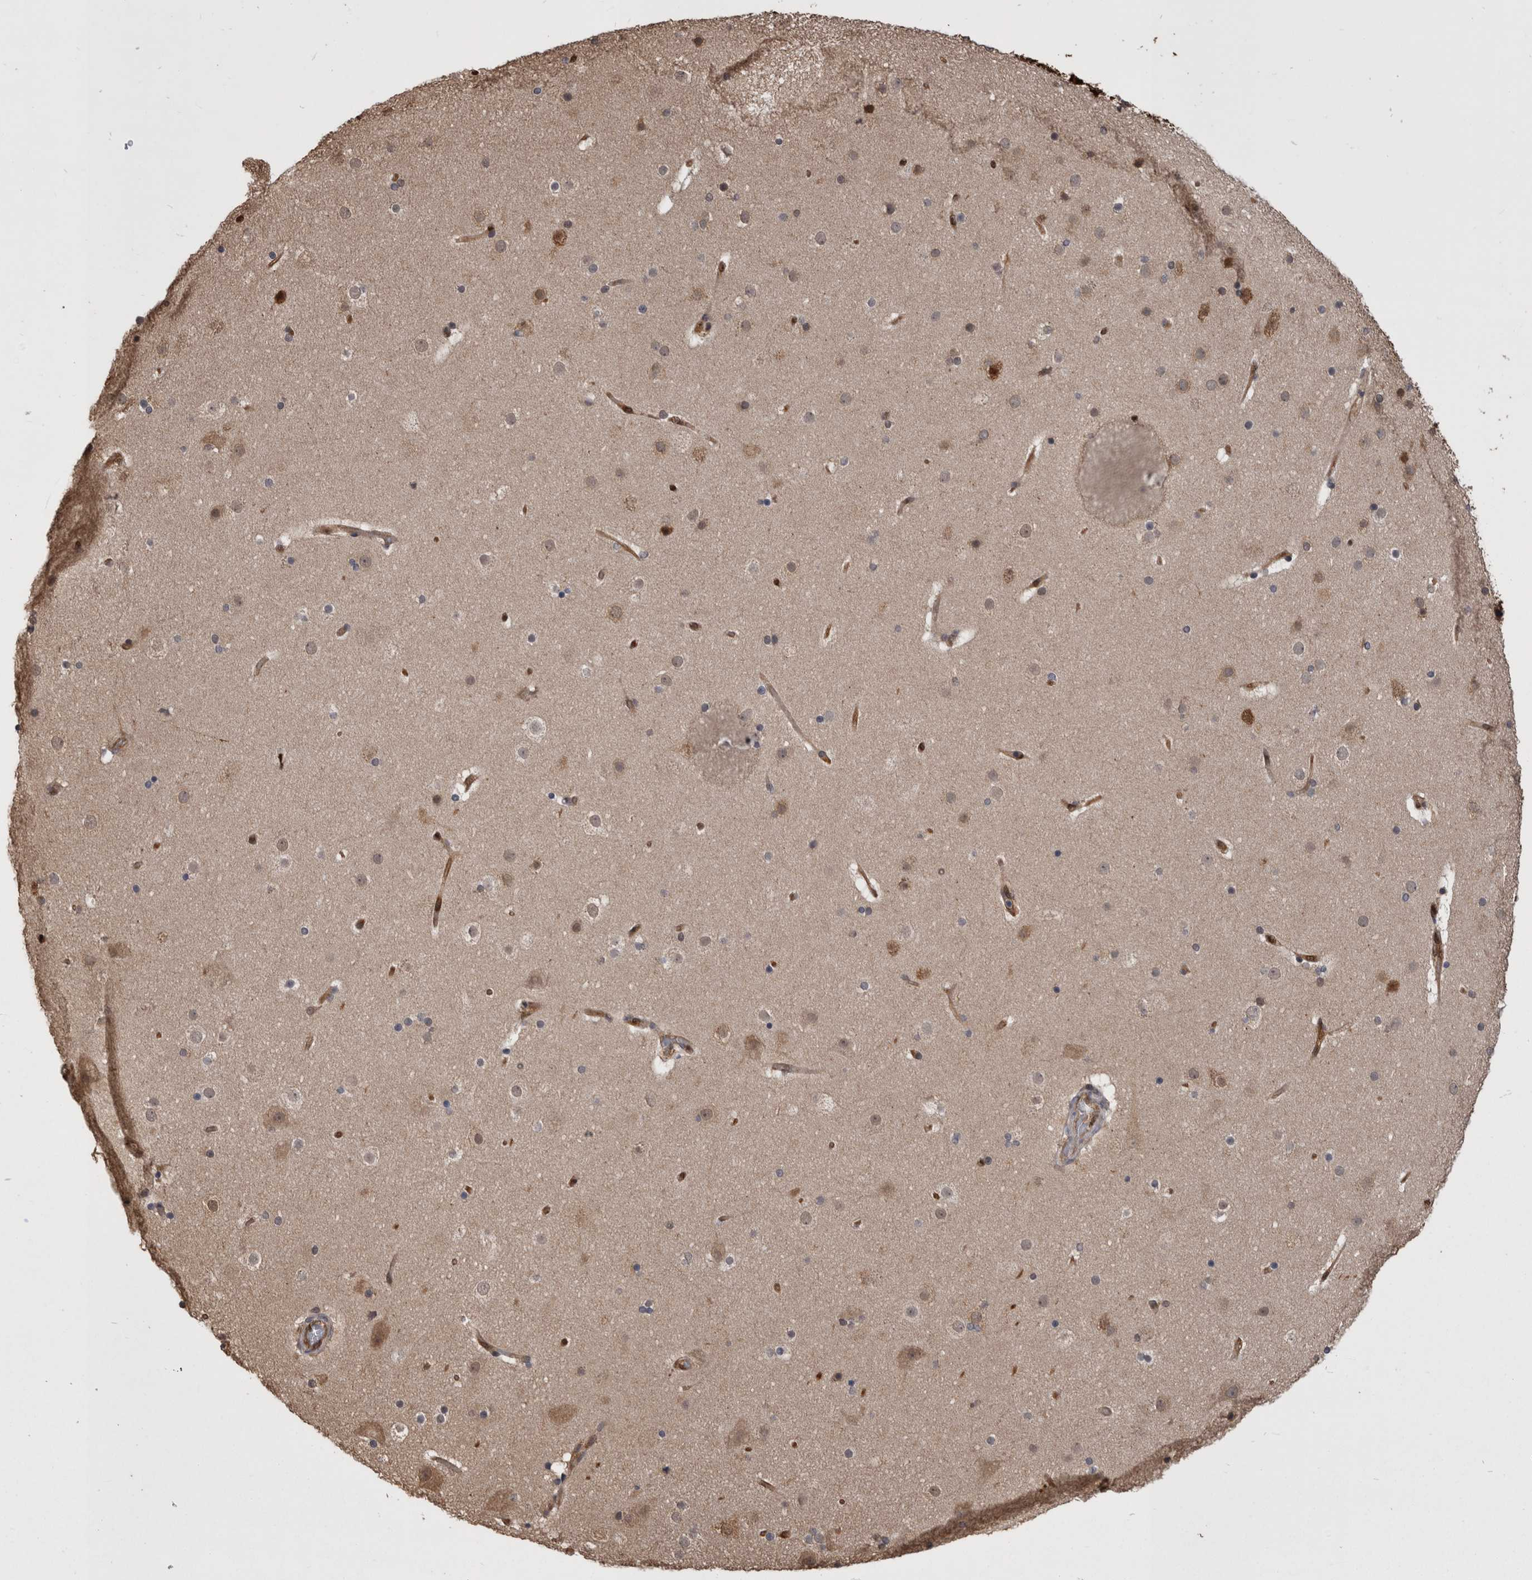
{"staining": {"intensity": "moderate", "quantity": ">75%", "location": "cytoplasmic/membranous"}, "tissue": "cerebral cortex", "cell_type": "Endothelial cells", "image_type": "normal", "snomed": [{"axis": "morphology", "description": "Normal tissue, NOS"}, {"axis": "topography", "description": "Cerebral cortex"}], "caption": "Immunohistochemical staining of benign human cerebral cortex displays moderate cytoplasmic/membranous protein positivity in approximately >75% of endothelial cells. Using DAB (3,3'-diaminobenzidine) (brown) and hematoxylin (blue) stains, captured at high magnification using brightfield microscopy.", "gene": "LXN", "patient": {"sex": "male", "age": 57}}